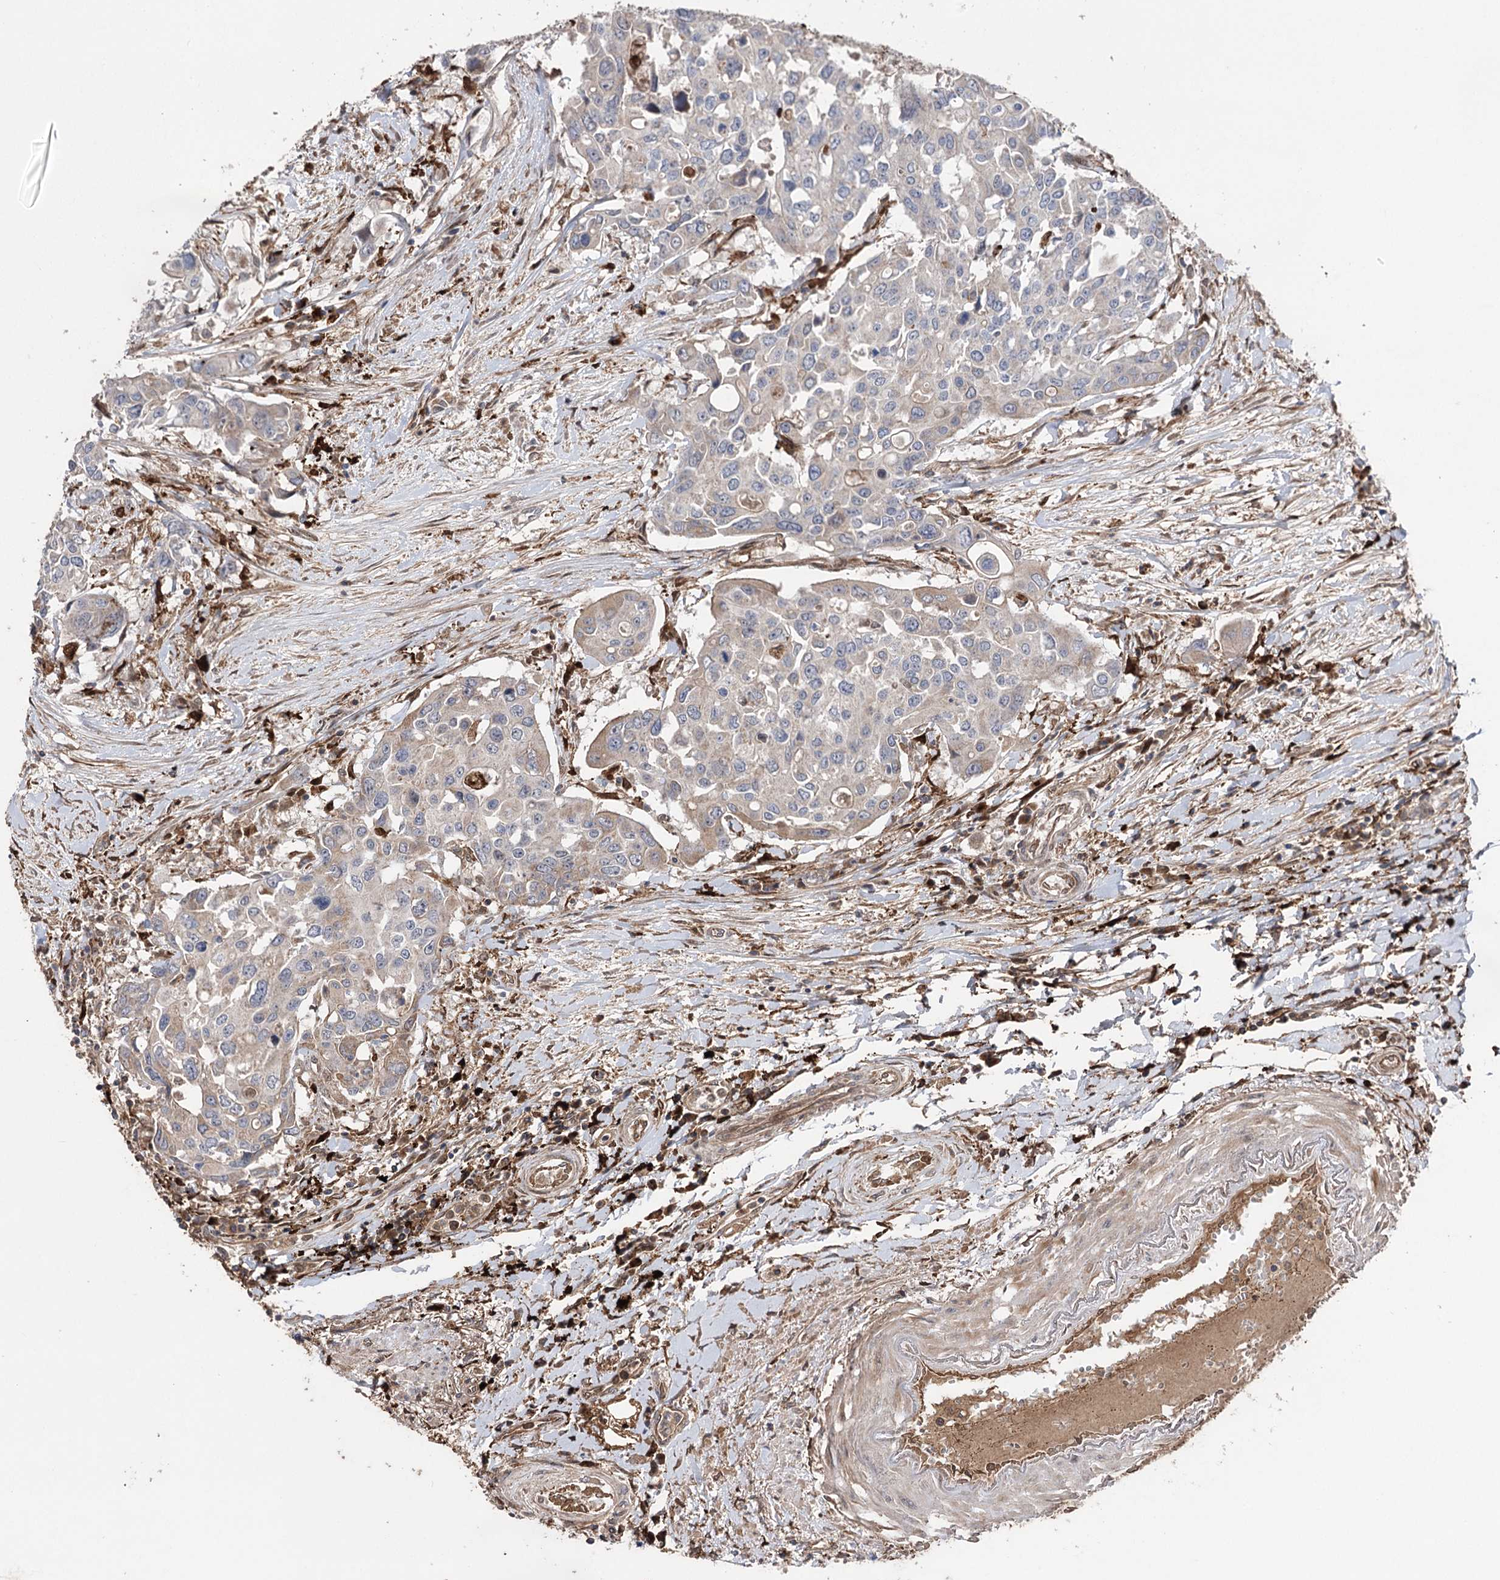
{"staining": {"intensity": "moderate", "quantity": "<25%", "location": "cytoplasmic/membranous"}, "tissue": "colorectal cancer", "cell_type": "Tumor cells", "image_type": "cancer", "snomed": [{"axis": "morphology", "description": "Adenocarcinoma, NOS"}, {"axis": "topography", "description": "Colon"}], "caption": "The immunohistochemical stain highlights moderate cytoplasmic/membranous positivity in tumor cells of colorectal cancer (adenocarcinoma) tissue.", "gene": "OTUD1", "patient": {"sex": "male", "age": 77}}